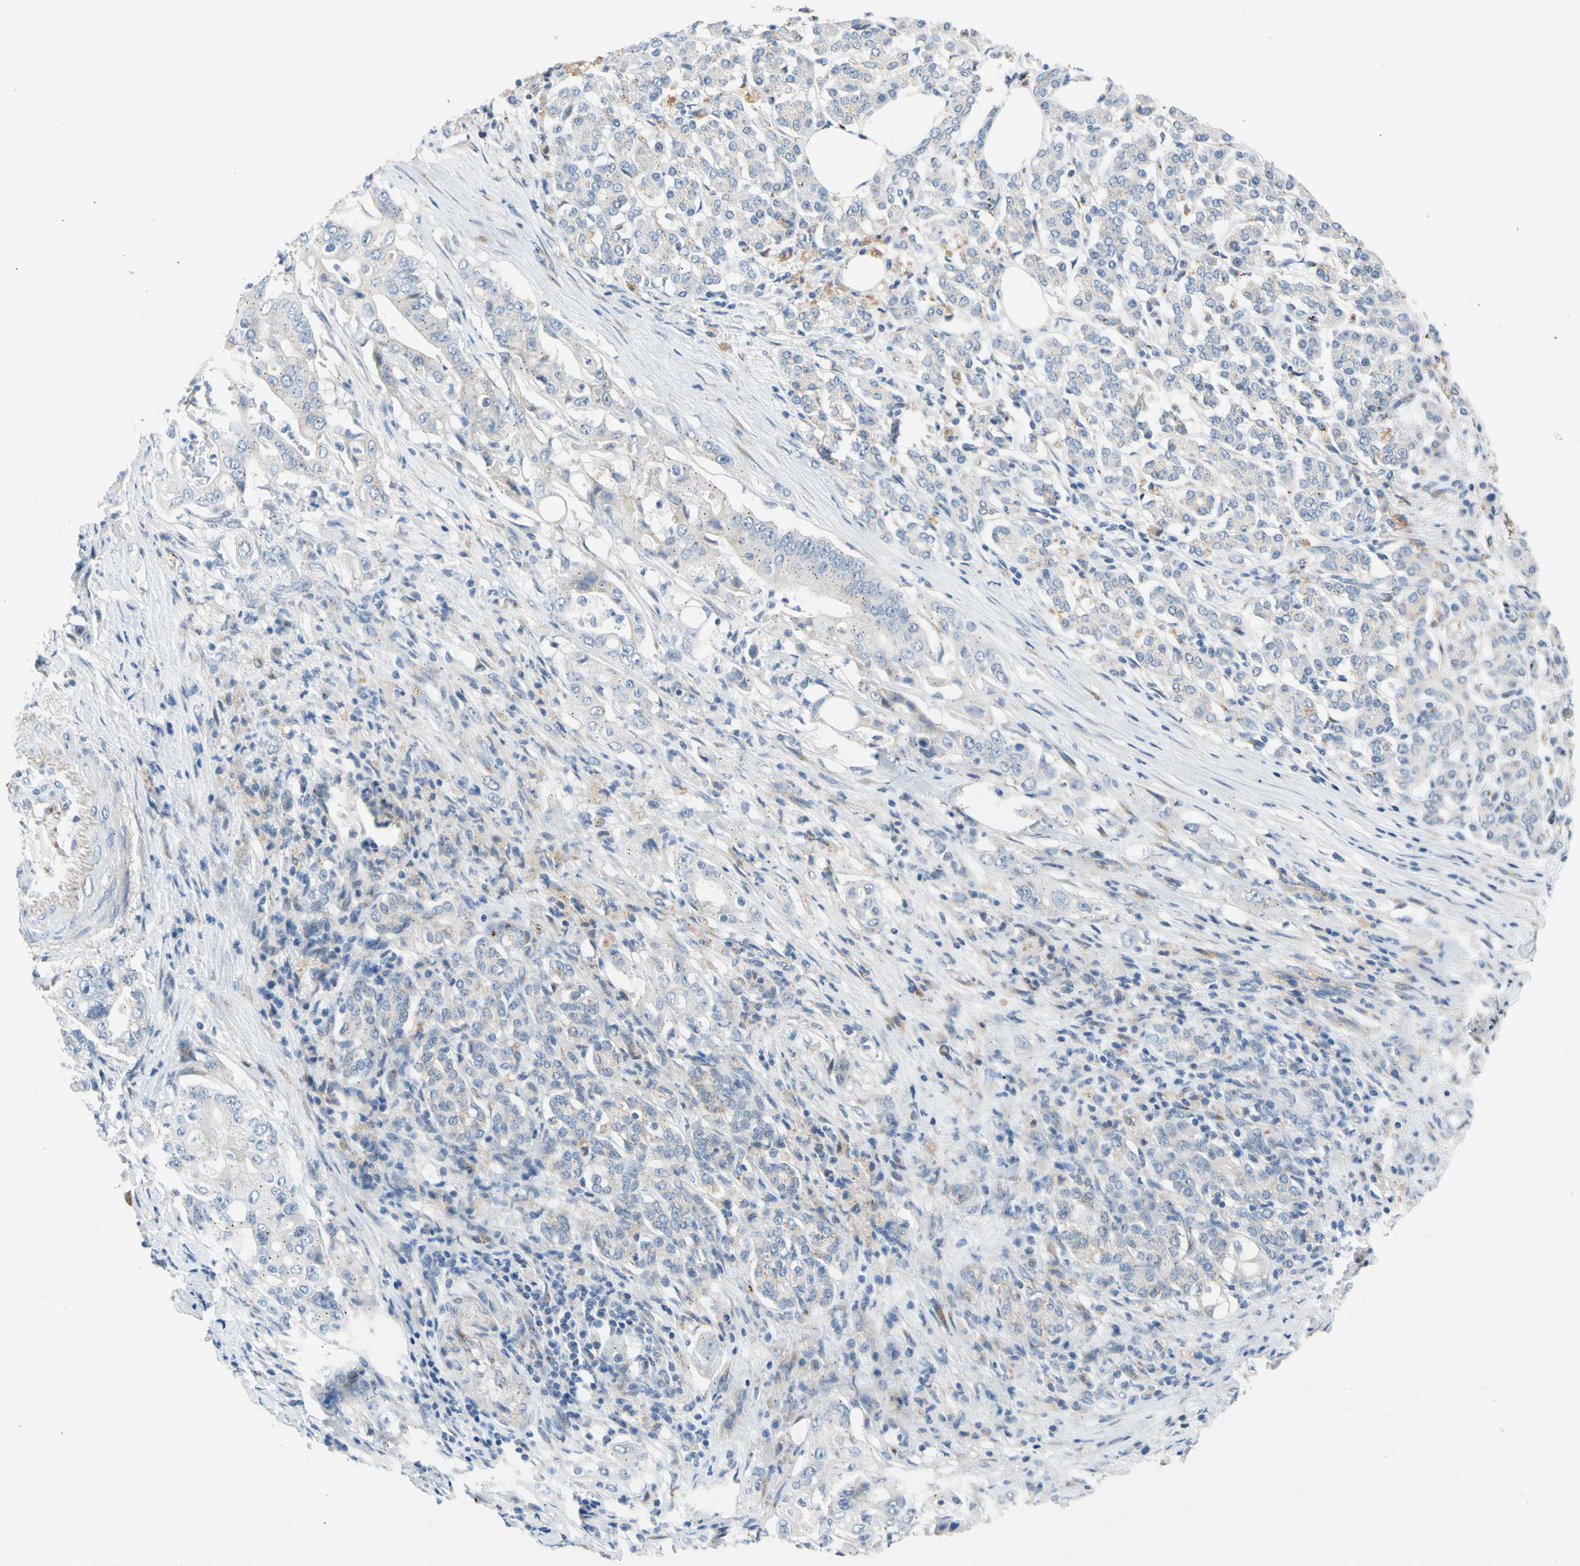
{"staining": {"intensity": "weak", "quantity": "<25%", "location": "cytoplasmic/membranous"}, "tissue": "pancreatic cancer", "cell_type": "Tumor cells", "image_type": "cancer", "snomed": [{"axis": "morphology", "description": "Normal tissue, NOS"}, {"axis": "topography", "description": "Pancreas"}], "caption": "Pancreatic cancer stained for a protein using IHC displays no staining tumor cells.", "gene": "GASK1B", "patient": {"sex": "male", "age": 42}}